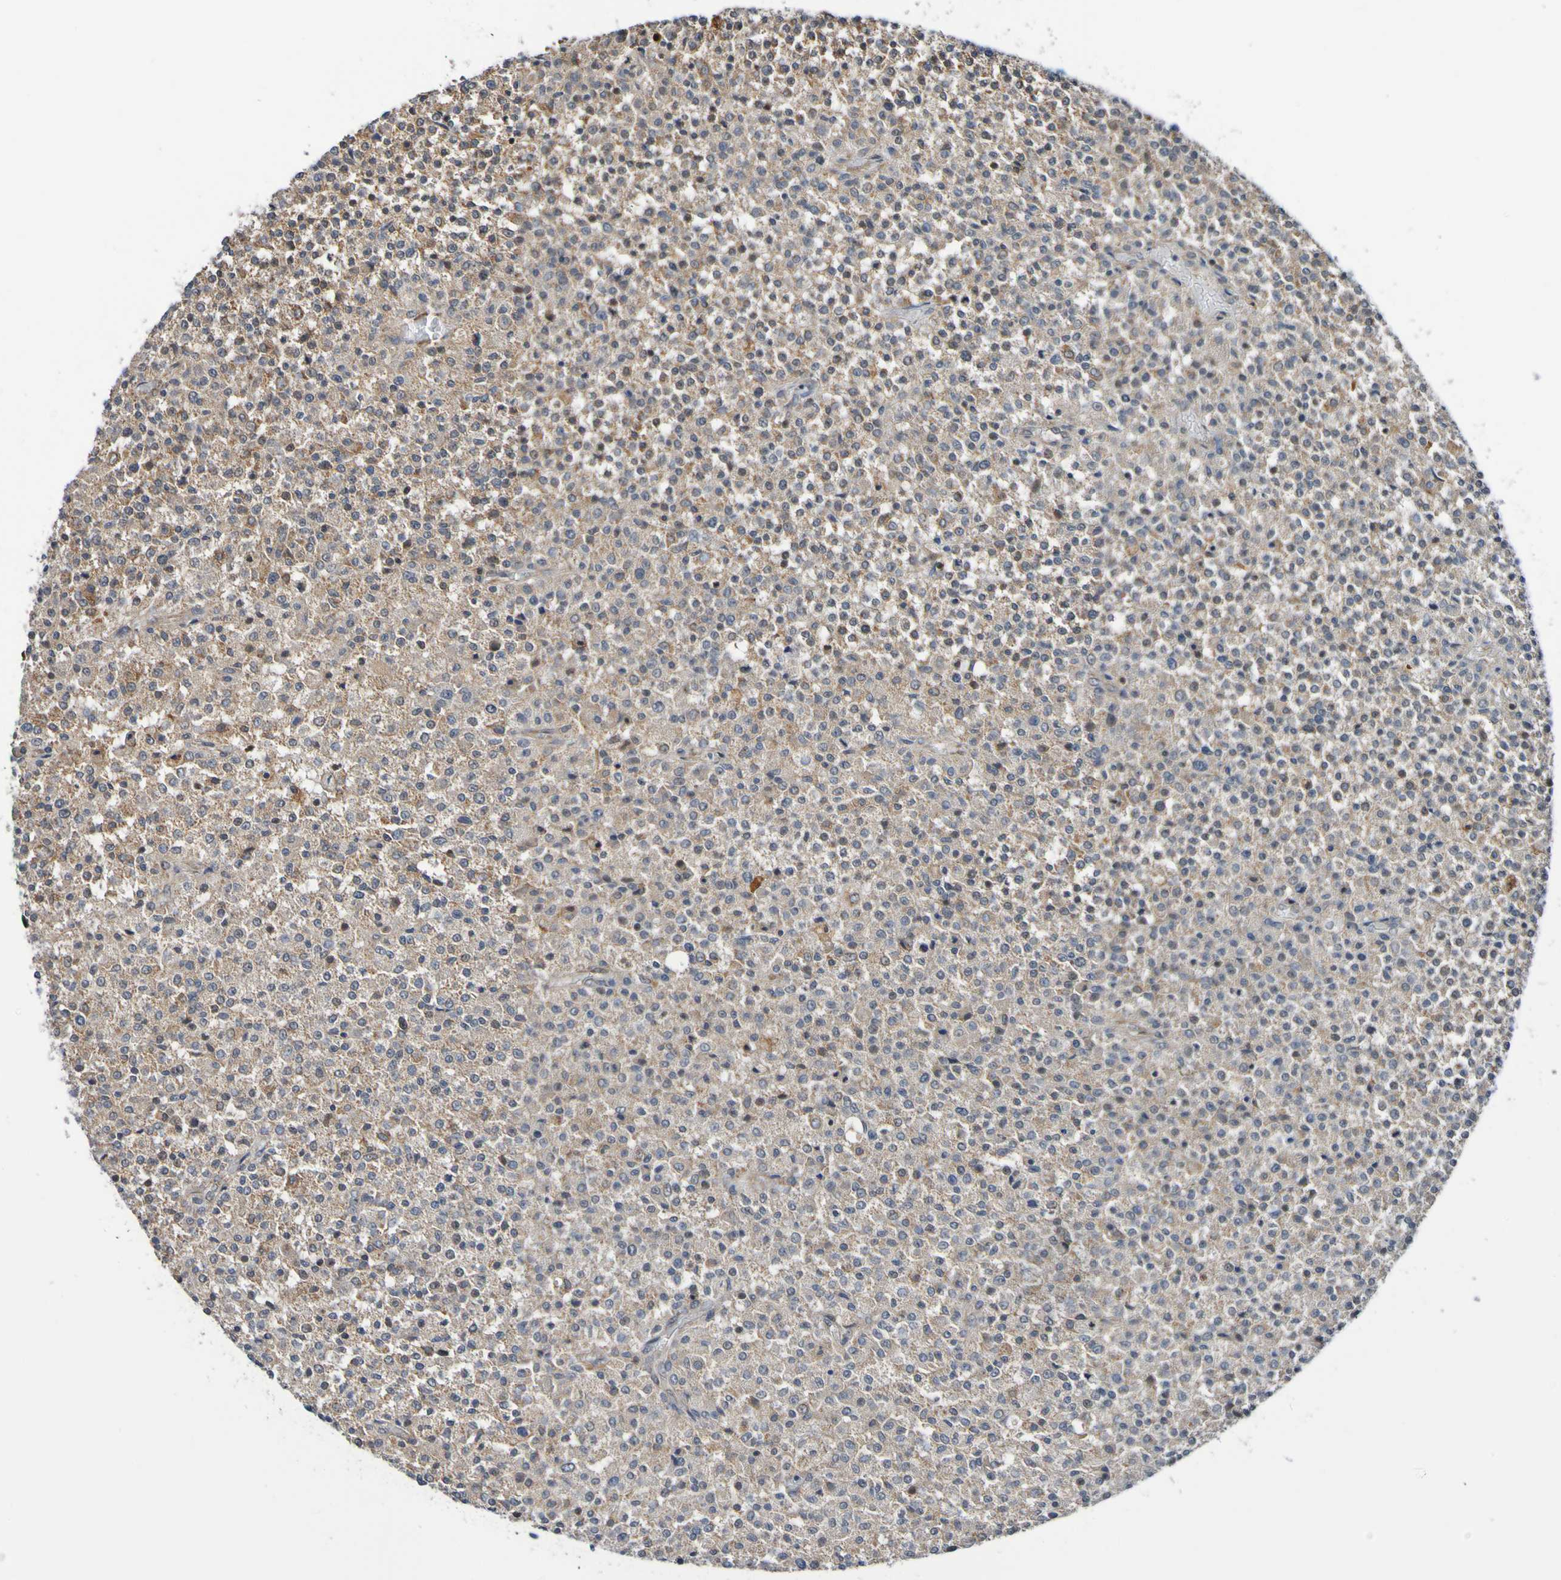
{"staining": {"intensity": "weak", "quantity": ">75%", "location": "cytoplasmic/membranous"}, "tissue": "testis cancer", "cell_type": "Tumor cells", "image_type": "cancer", "snomed": [{"axis": "morphology", "description": "Seminoma, NOS"}, {"axis": "topography", "description": "Testis"}], "caption": "This is a photomicrograph of IHC staining of testis cancer, which shows weak staining in the cytoplasmic/membranous of tumor cells.", "gene": "AXIN1", "patient": {"sex": "male", "age": 59}}